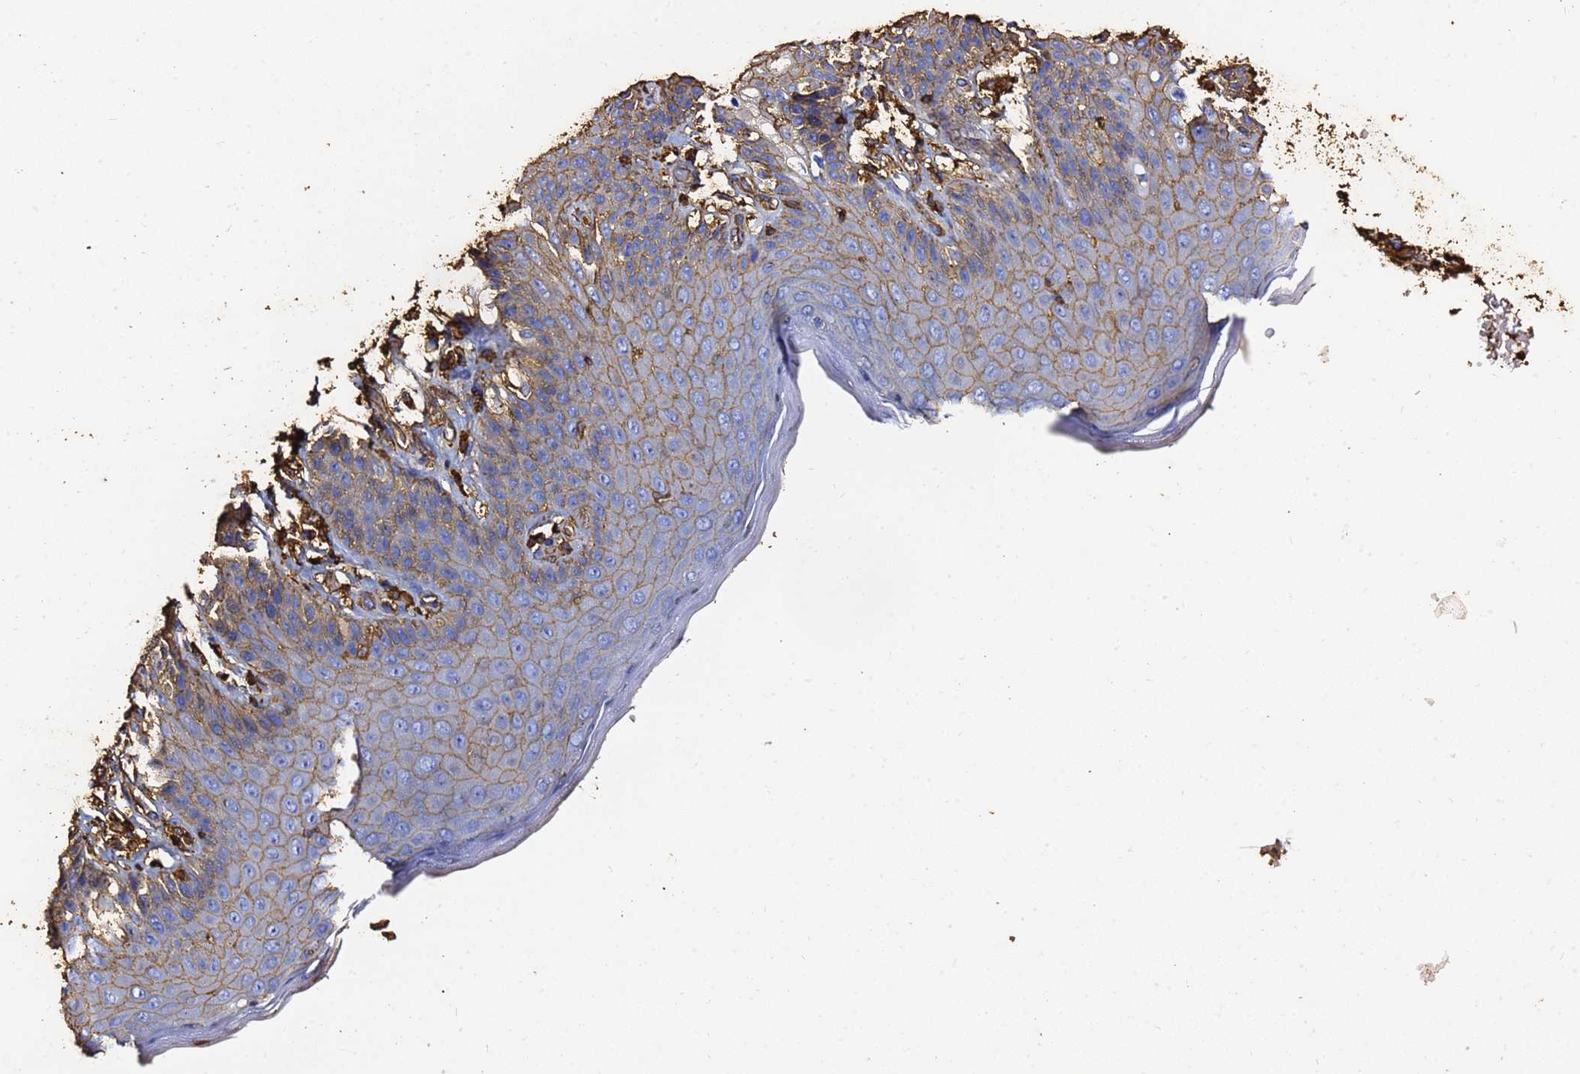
{"staining": {"intensity": "moderate", "quantity": "25%-75%", "location": "cytoplasmic/membranous"}, "tissue": "skin", "cell_type": "Epidermal cells", "image_type": "normal", "snomed": [{"axis": "morphology", "description": "Normal tissue, NOS"}, {"axis": "topography", "description": "Anal"}], "caption": "High-magnification brightfield microscopy of normal skin stained with DAB (brown) and counterstained with hematoxylin (blue). epidermal cells exhibit moderate cytoplasmic/membranous staining is appreciated in about25%-75% of cells.", "gene": "ACTA1", "patient": {"sex": "female", "age": 89}}